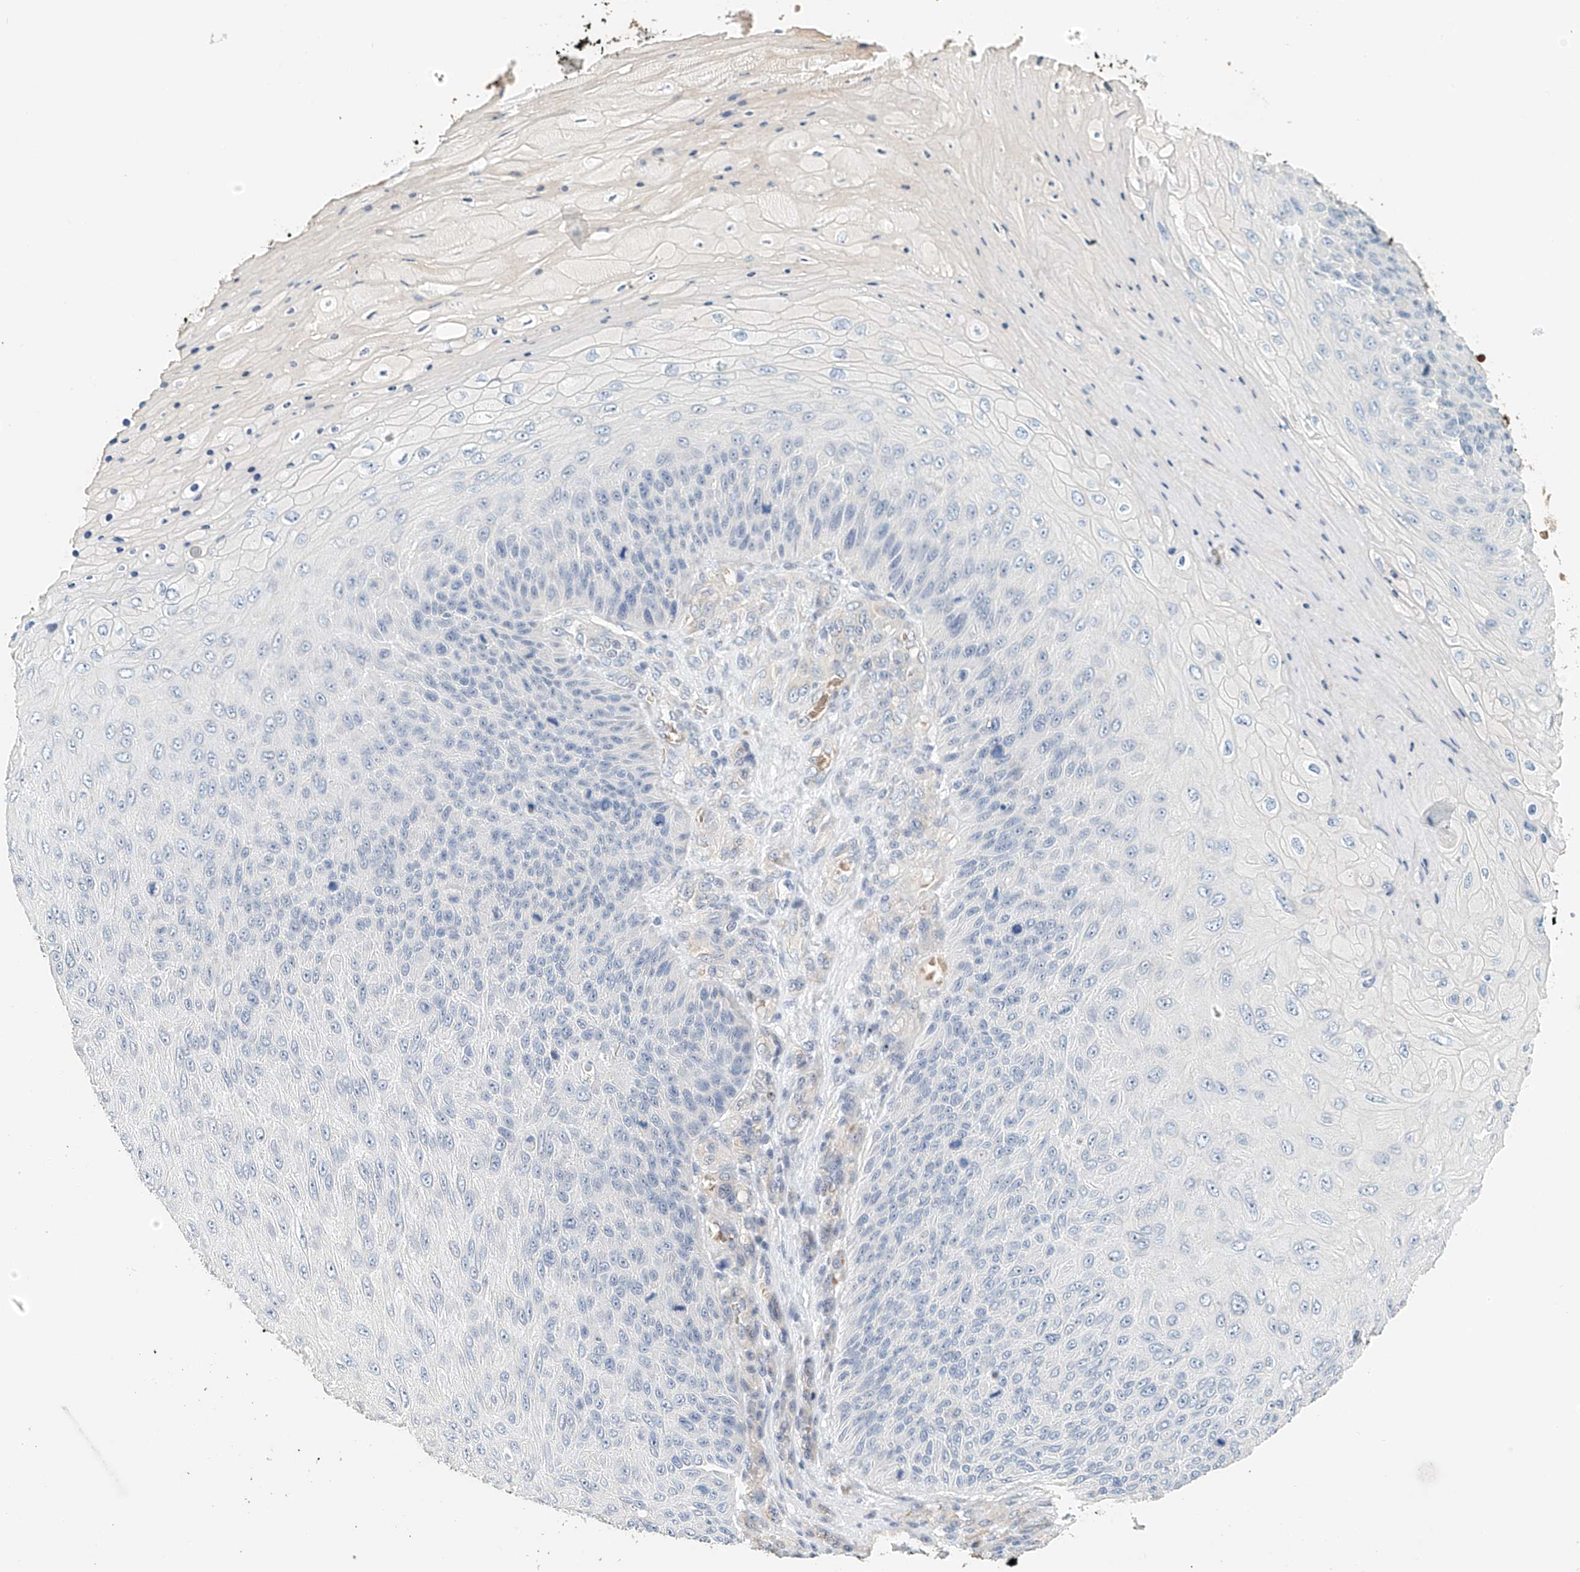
{"staining": {"intensity": "negative", "quantity": "none", "location": "none"}, "tissue": "skin cancer", "cell_type": "Tumor cells", "image_type": "cancer", "snomed": [{"axis": "morphology", "description": "Squamous cell carcinoma, NOS"}, {"axis": "topography", "description": "Skin"}], "caption": "This is an IHC micrograph of skin cancer. There is no staining in tumor cells.", "gene": "RCAN3", "patient": {"sex": "female", "age": 88}}